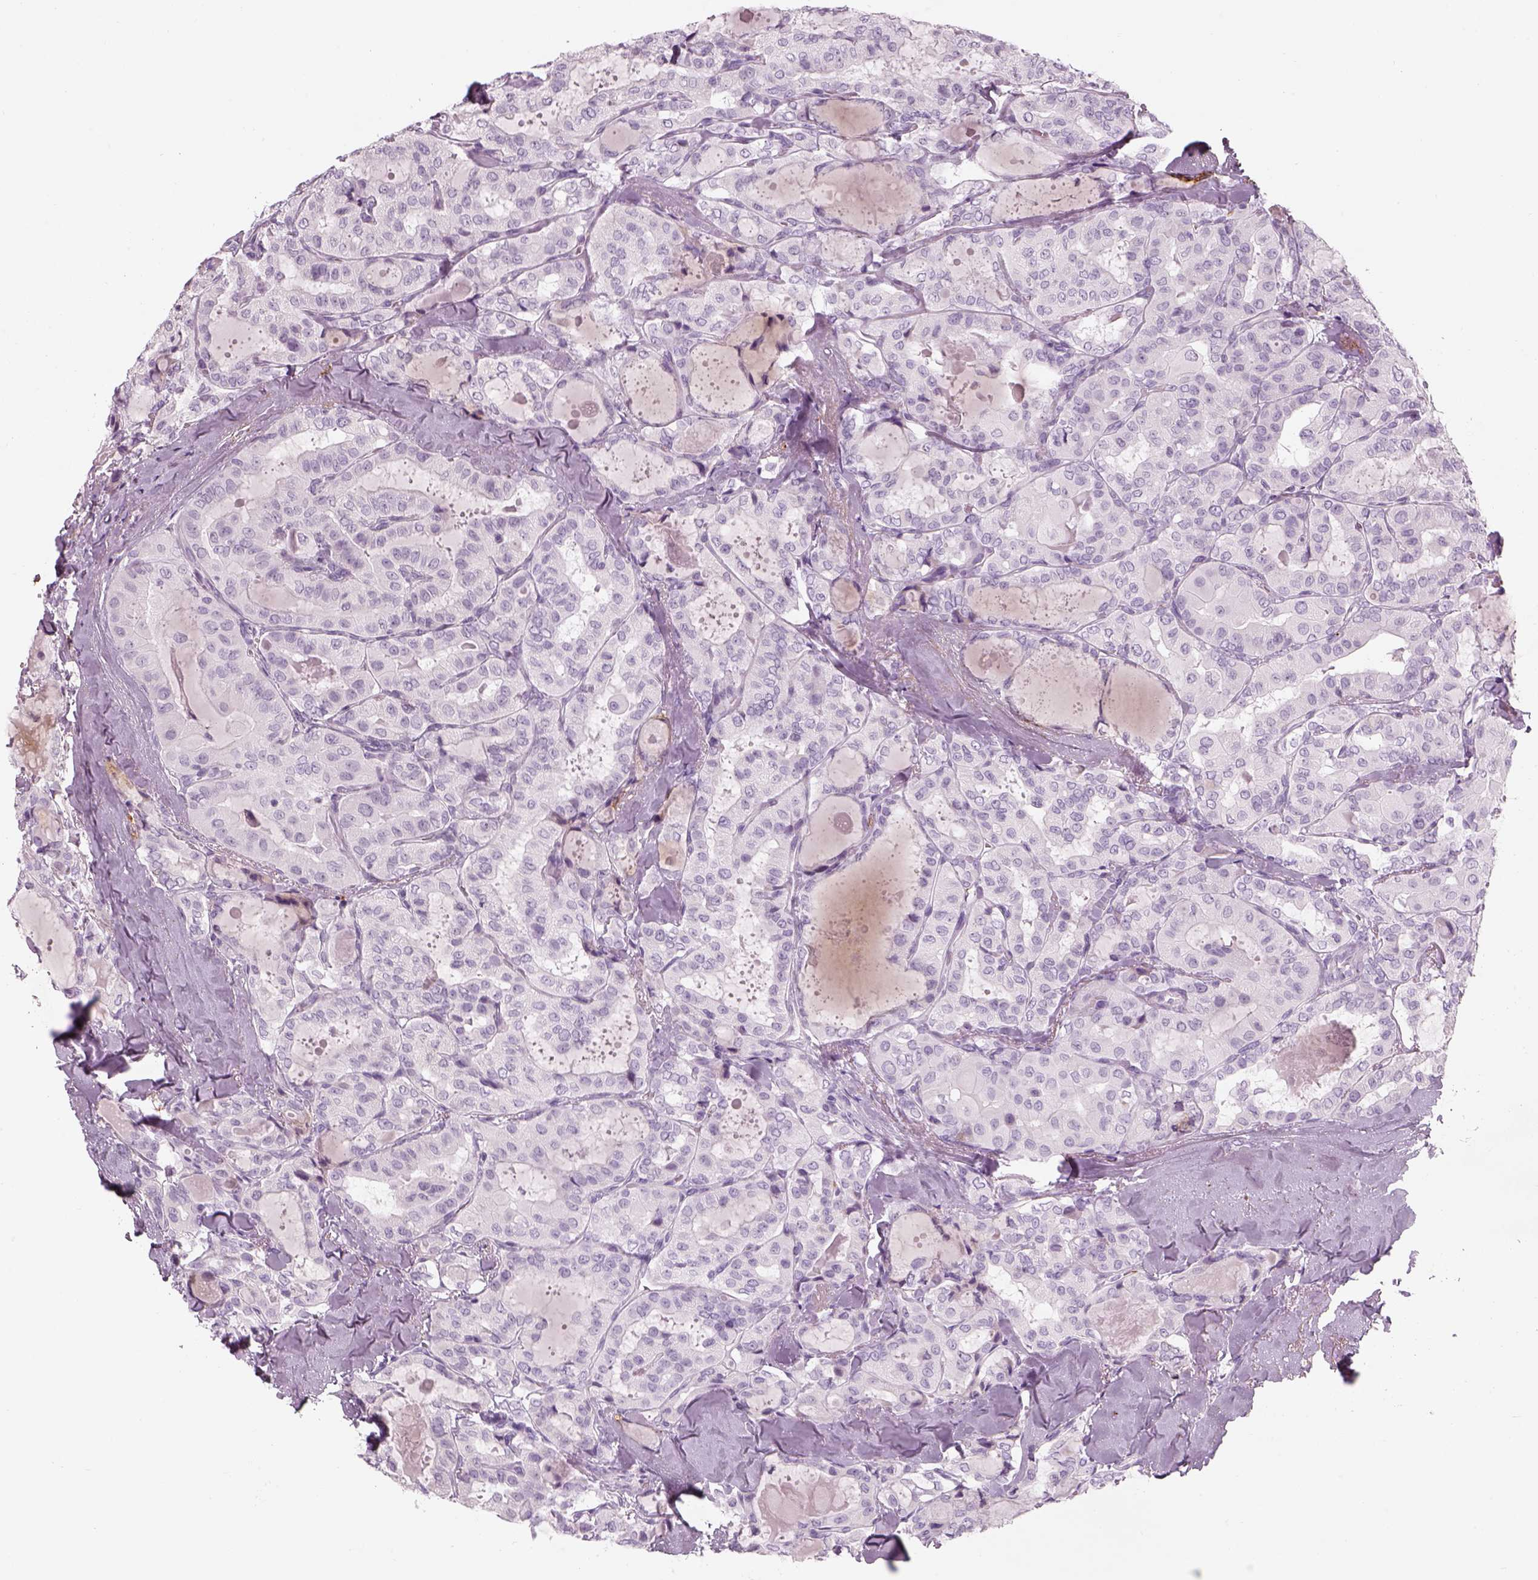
{"staining": {"intensity": "negative", "quantity": "none", "location": "none"}, "tissue": "thyroid cancer", "cell_type": "Tumor cells", "image_type": "cancer", "snomed": [{"axis": "morphology", "description": "Papillary adenocarcinoma, NOS"}, {"axis": "topography", "description": "Thyroid gland"}], "caption": "Tumor cells are negative for brown protein staining in thyroid cancer (papillary adenocarcinoma). (DAB IHC with hematoxylin counter stain).", "gene": "PABPC1L2B", "patient": {"sex": "female", "age": 41}}